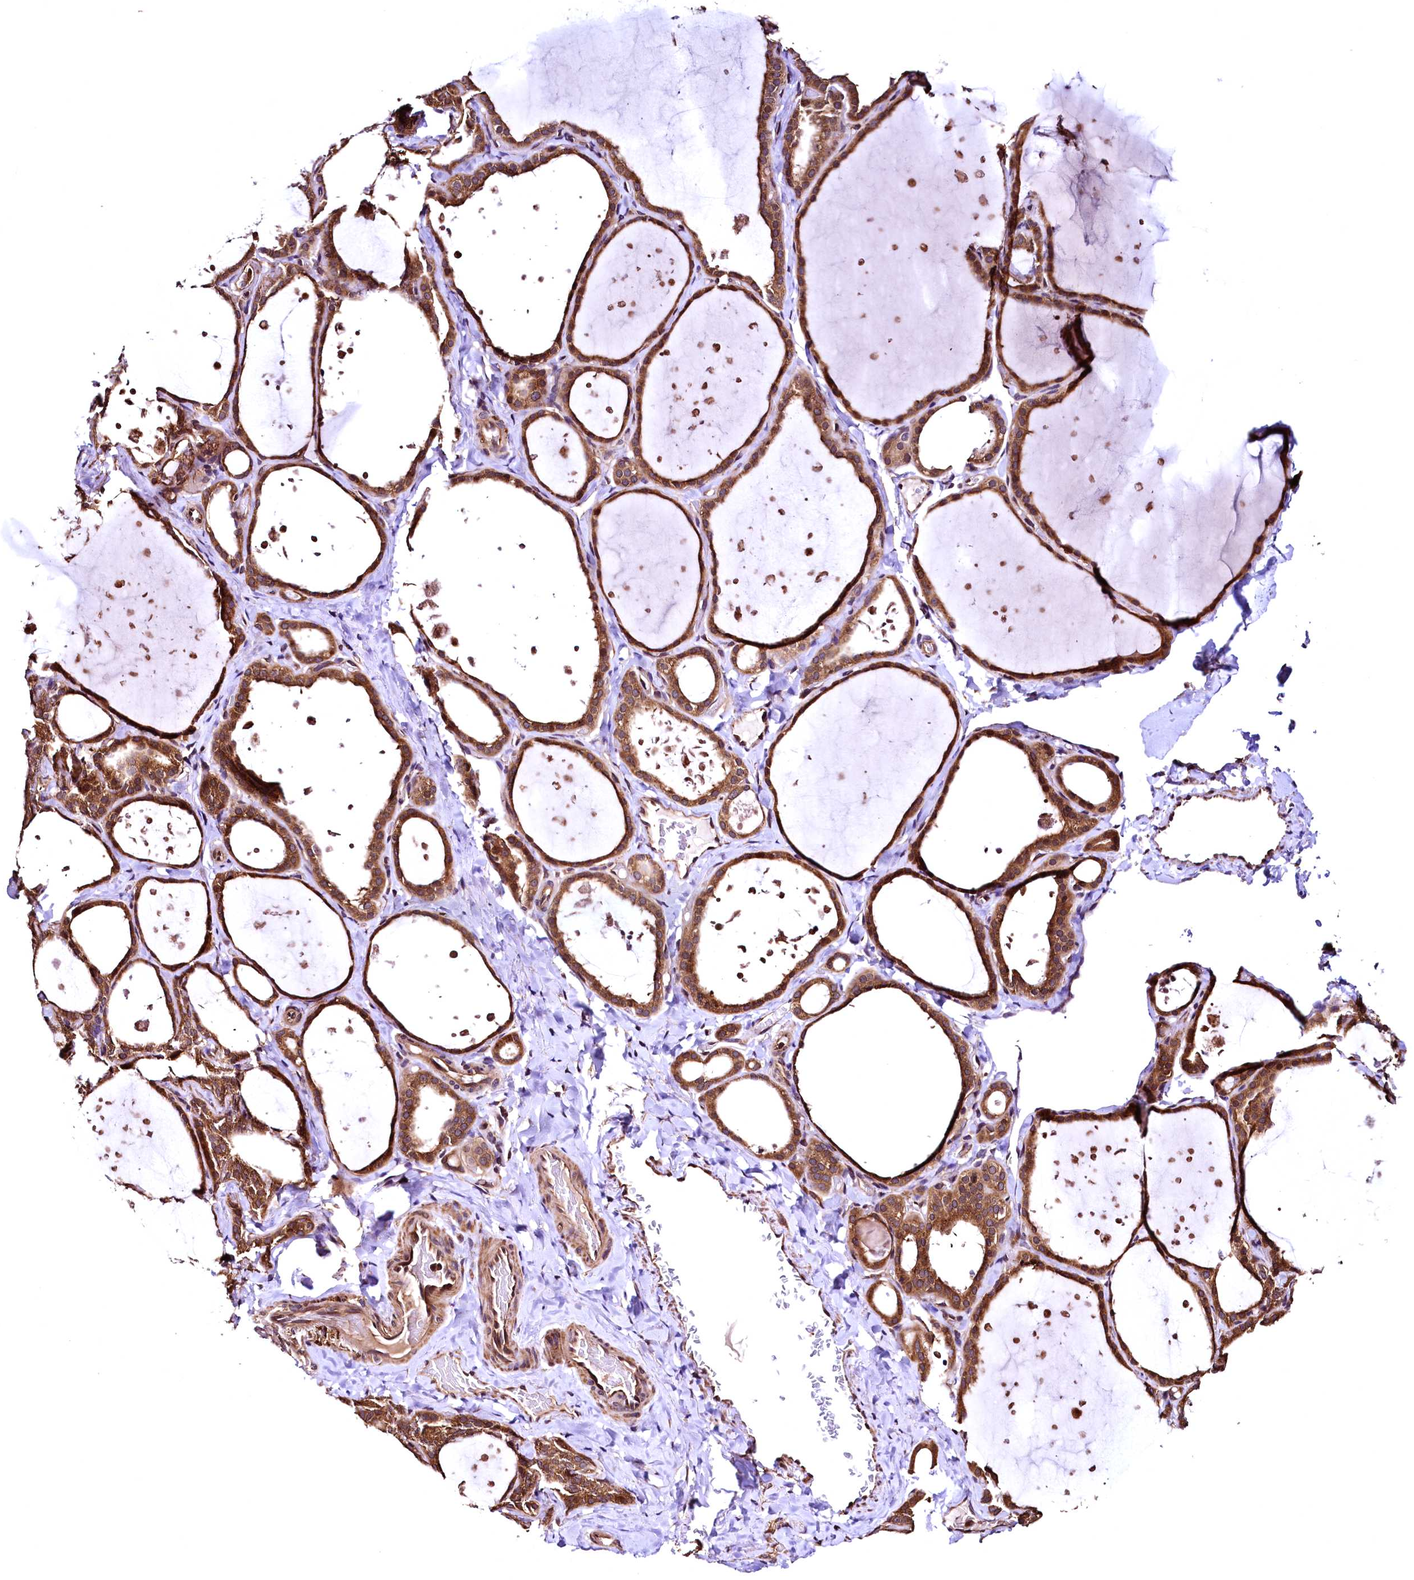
{"staining": {"intensity": "moderate", "quantity": ">75%", "location": "cytoplasmic/membranous"}, "tissue": "thyroid gland", "cell_type": "Glandular cells", "image_type": "normal", "snomed": [{"axis": "morphology", "description": "Normal tissue, NOS"}, {"axis": "topography", "description": "Thyroid gland"}], "caption": "Thyroid gland stained with immunohistochemistry (IHC) reveals moderate cytoplasmic/membranous positivity in approximately >75% of glandular cells.", "gene": "LRSAM1", "patient": {"sex": "female", "age": 44}}